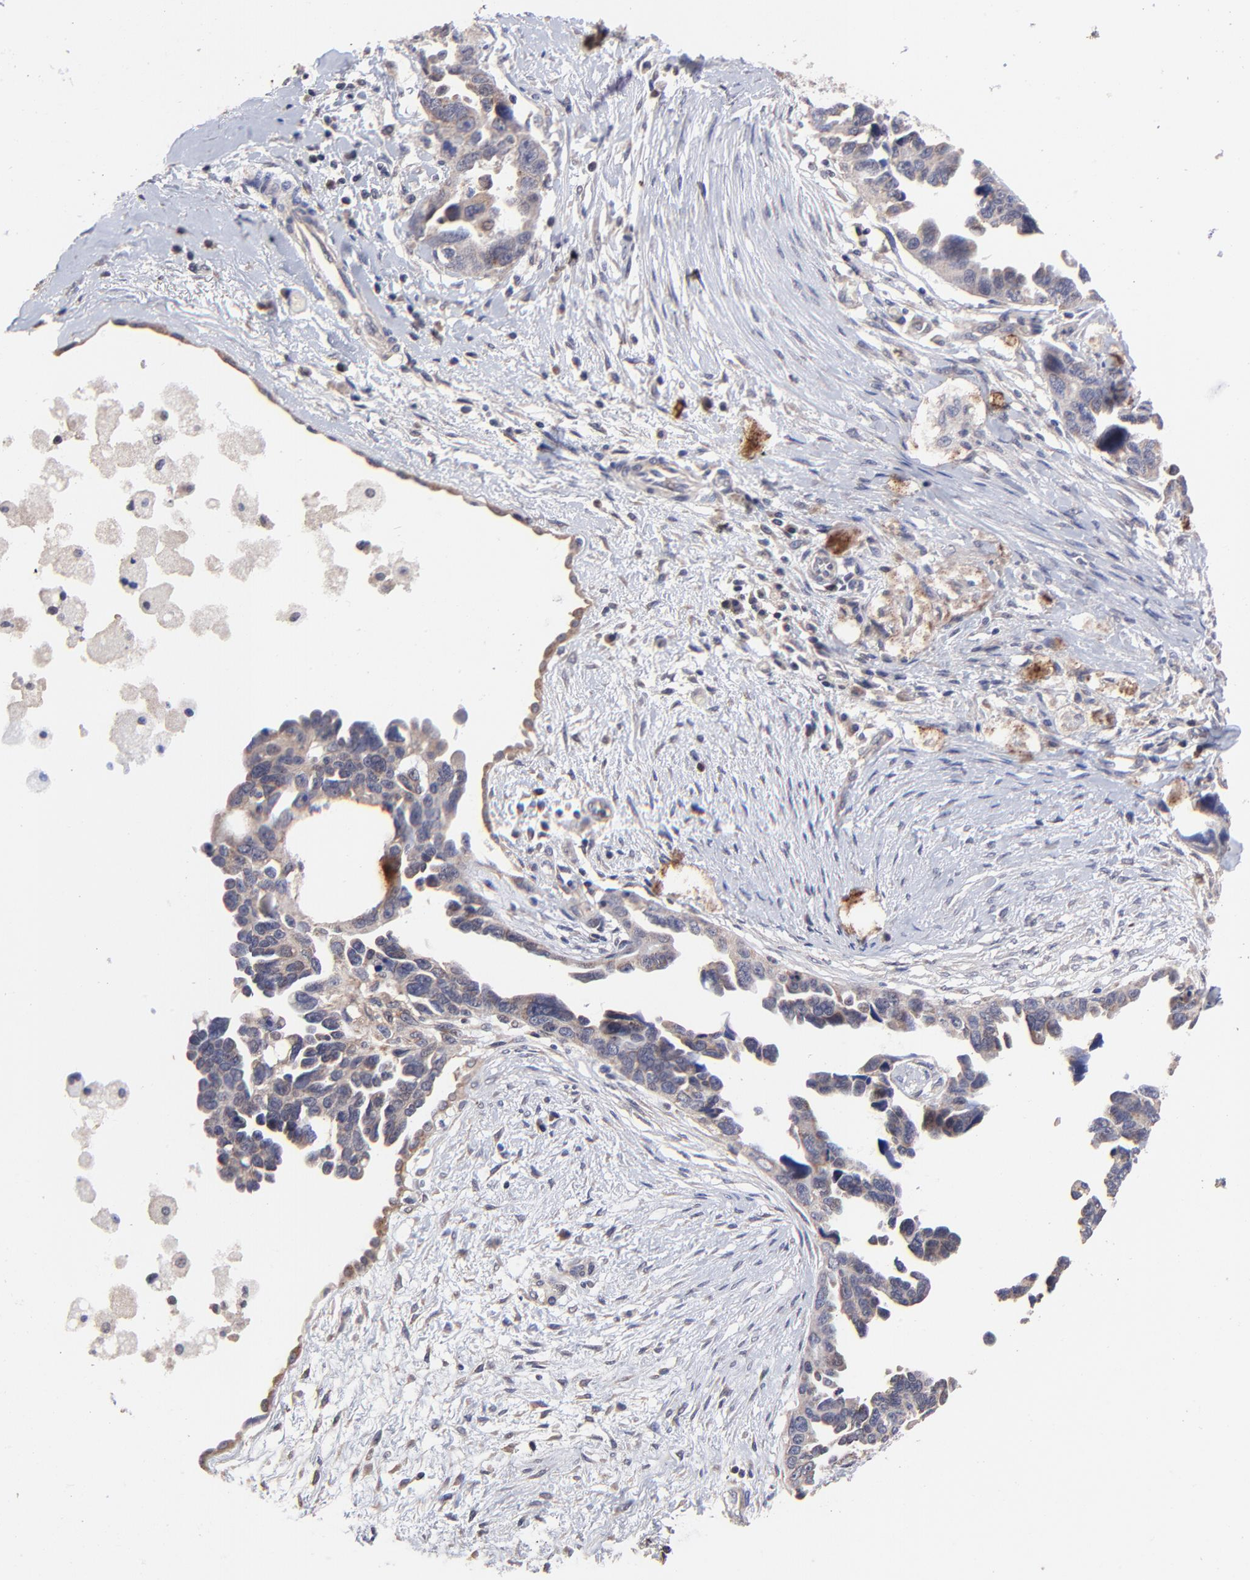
{"staining": {"intensity": "weak", "quantity": ">75%", "location": "cytoplasmic/membranous"}, "tissue": "ovarian cancer", "cell_type": "Tumor cells", "image_type": "cancer", "snomed": [{"axis": "morphology", "description": "Cystadenocarcinoma, serous, NOS"}, {"axis": "topography", "description": "Ovary"}], "caption": "Ovarian cancer tissue reveals weak cytoplasmic/membranous positivity in about >75% of tumor cells, visualized by immunohistochemistry. The staining was performed using DAB to visualize the protein expression in brown, while the nuclei were stained in blue with hematoxylin (Magnification: 20x).", "gene": "BAIAP2L2", "patient": {"sex": "female", "age": 63}}